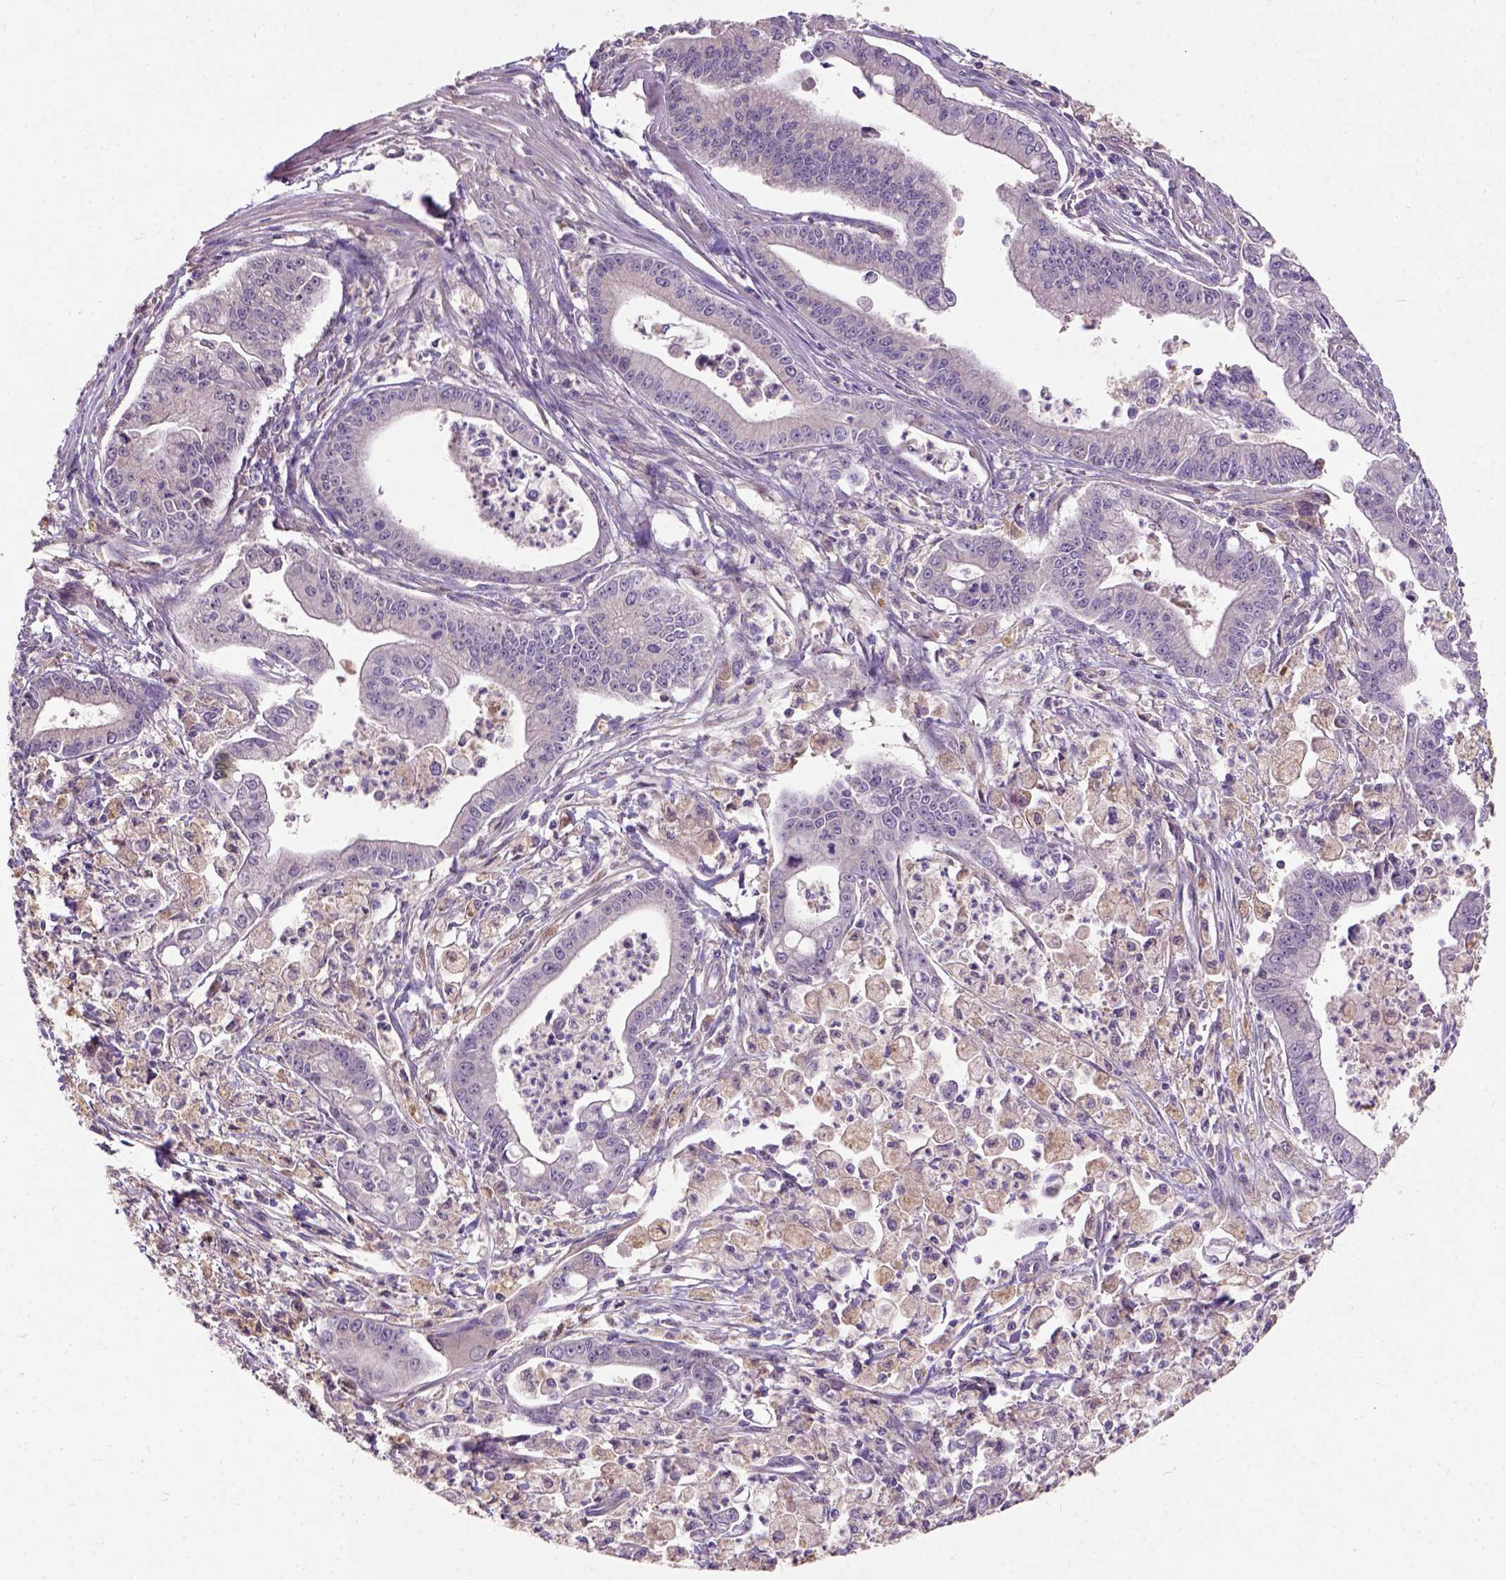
{"staining": {"intensity": "negative", "quantity": "none", "location": "none"}, "tissue": "pancreatic cancer", "cell_type": "Tumor cells", "image_type": "cancer", "snomed": [{"axis": "morphology", "description": "Adenocarcinoma, NOS"}, {"axis": "topography", "description": "Pancreas"}], "caption": "This is an immunohistochemistry (IHC) micrograph of human pancreatic cancer (adenocarcinoma). There is no expression in tumor cells.", "gene": "KBTBD8", "patient": {"sex": "female", "age": 65}}